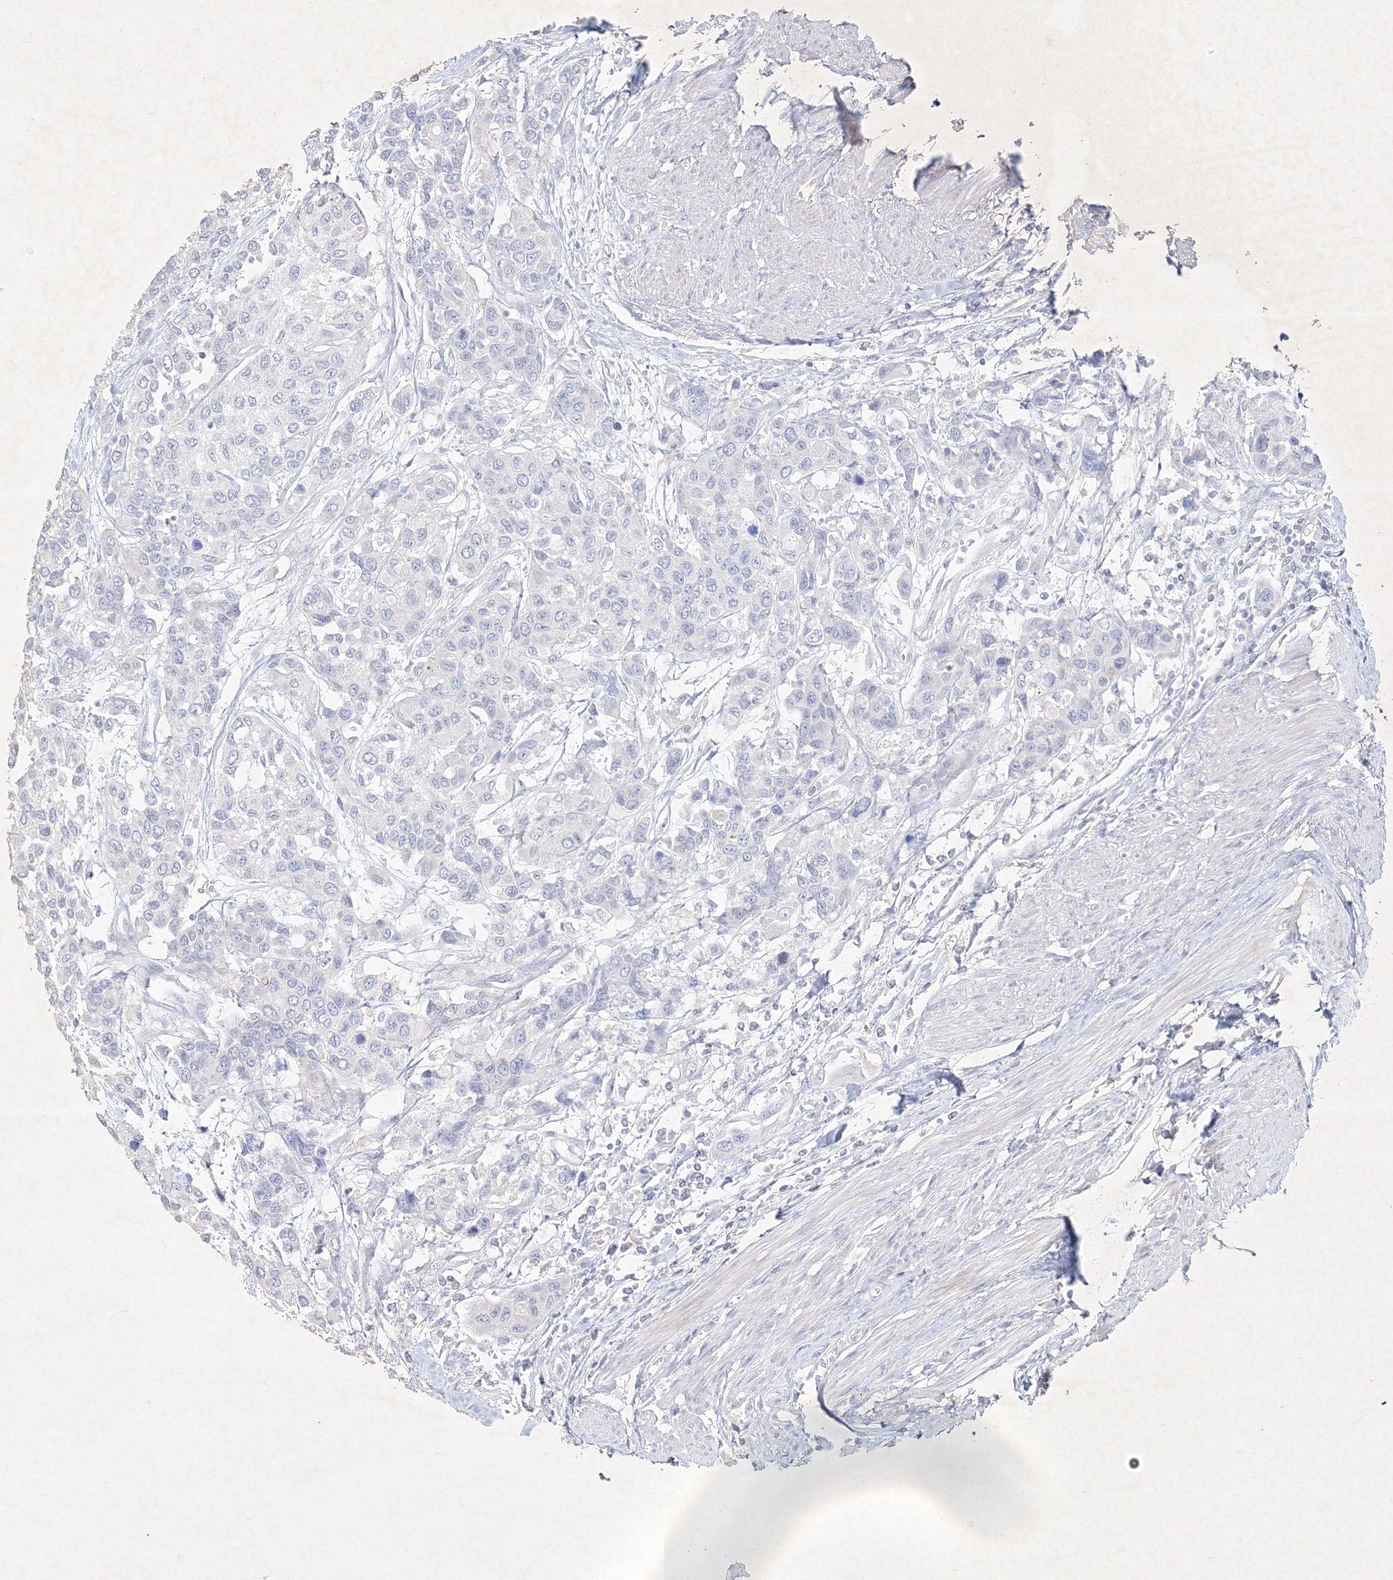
{"staining": {"intensity": "negative", "quantity": "none", "location": "none"}, "tissue": "urothelial cancer", "cell_type": "Tumor cells", "image_type": "cancer", "snomed": [{"axis": "morphology", "description": "Normal tissue, NOS"}, {"axis": "morphology", "description": "Urothelial carcinoma, High grade"}, {"axis": "topography", "description": "Vascular tissue"}, {"axis": "topography", "description": "Urinary bladder"}], "caption": "This micrograph is of urothelial carcinoma (high-grade) stained with immunohistochemistry (IHC) to label a protein in brown with the nuclei are counter-stained blue. There is no expression in tumor cells.", "gene": "CXXC4", "patient": {"sex": "female", "age": 56}}